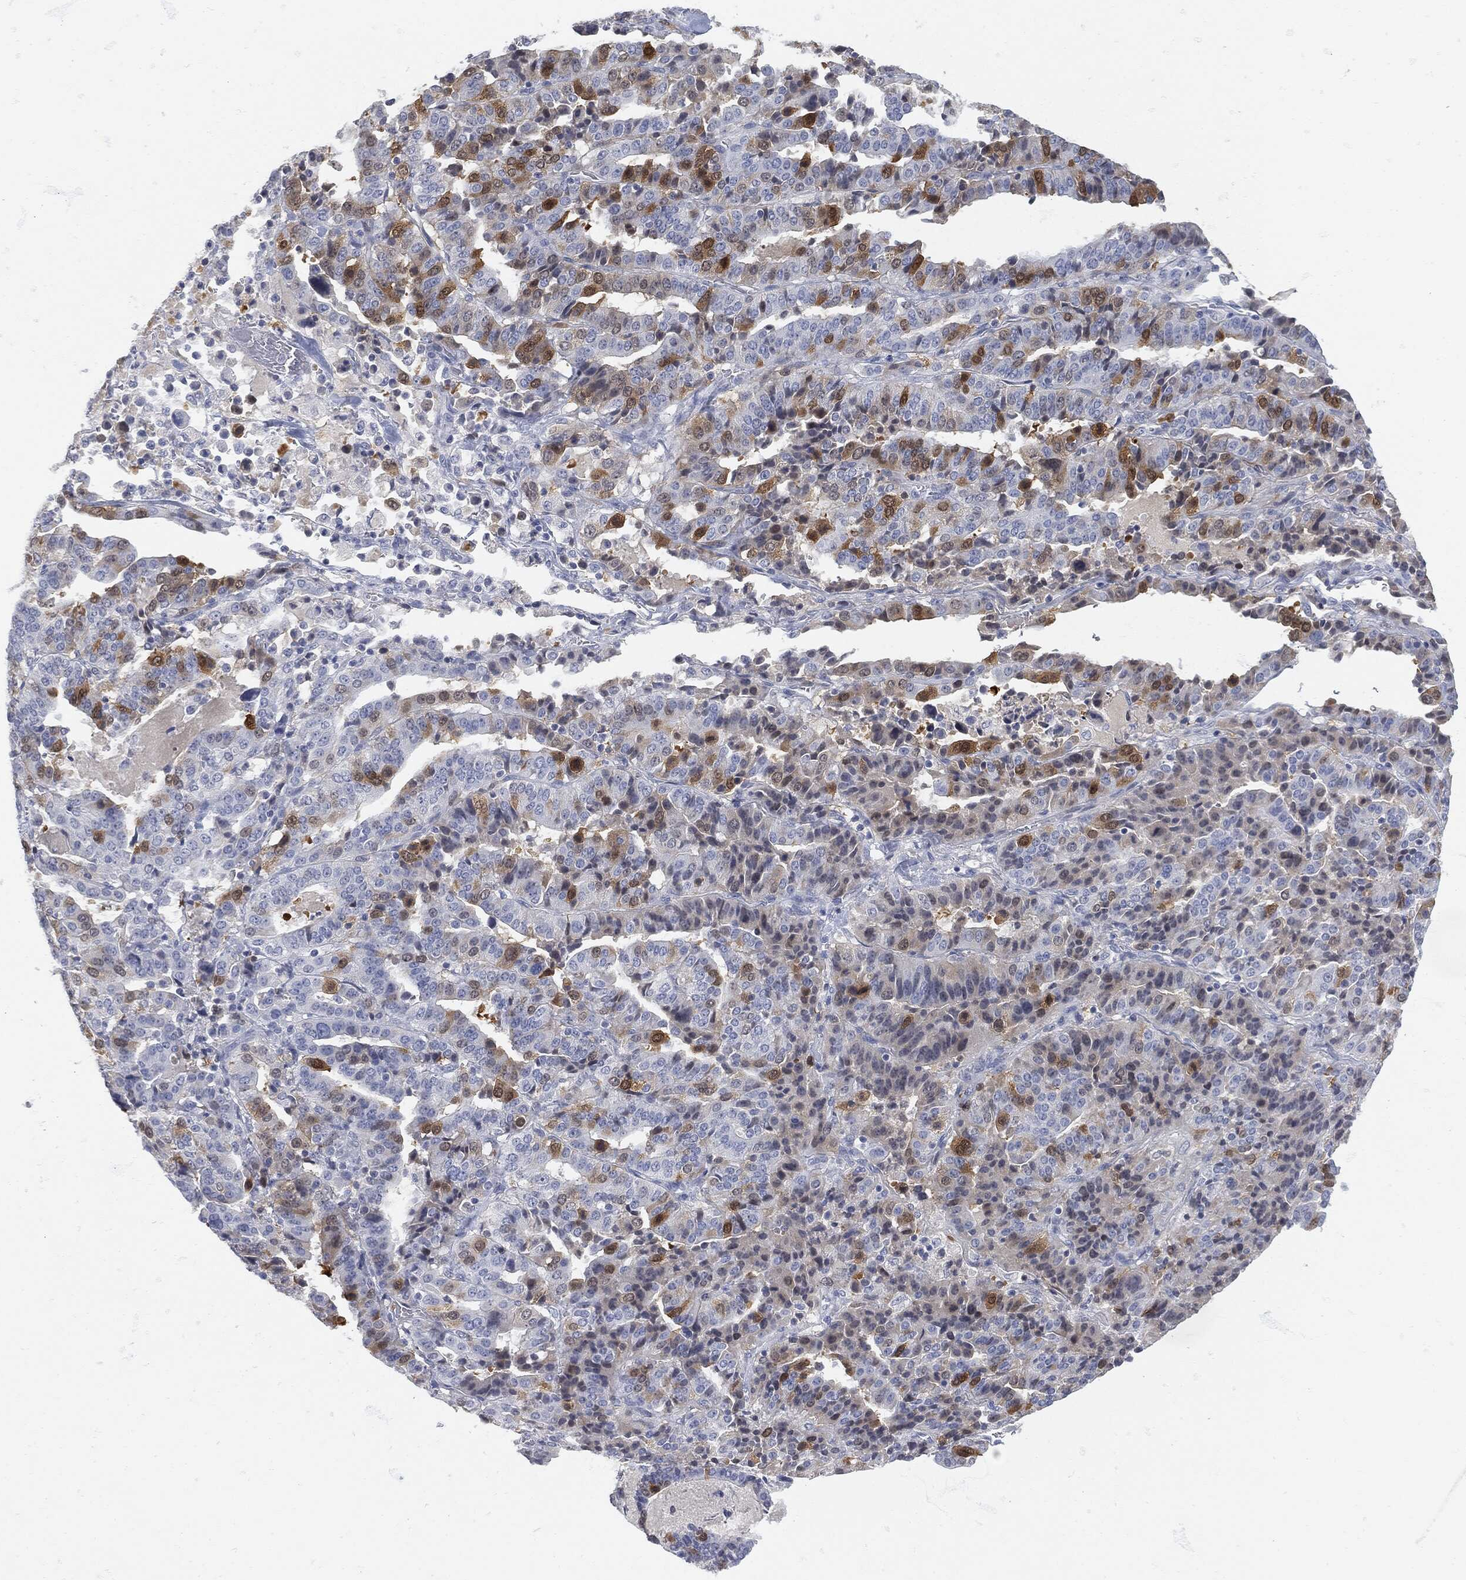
{"staining": {"intensity": "moderate", "quantity": "<25%", "location": "cytoplasmic/membranous,nuclear"}, "tissue": "stomach cancer", "cell_type": "Tumor cells", "image_type": "cancer", "snomed": [{"axis": "morphology", "description": "Adenocarcinoma, NOS"}, {"axis": "topography", "description": "Stomach"}], "caption": "An image of adenocarcinoma (stomach) stained for a protein reveals moderate cytoplasmic/membranous and nuclear brown staining in tumor cells.", "gene": "UBE2C", "patient": {"sex": "male", "age": 48}}